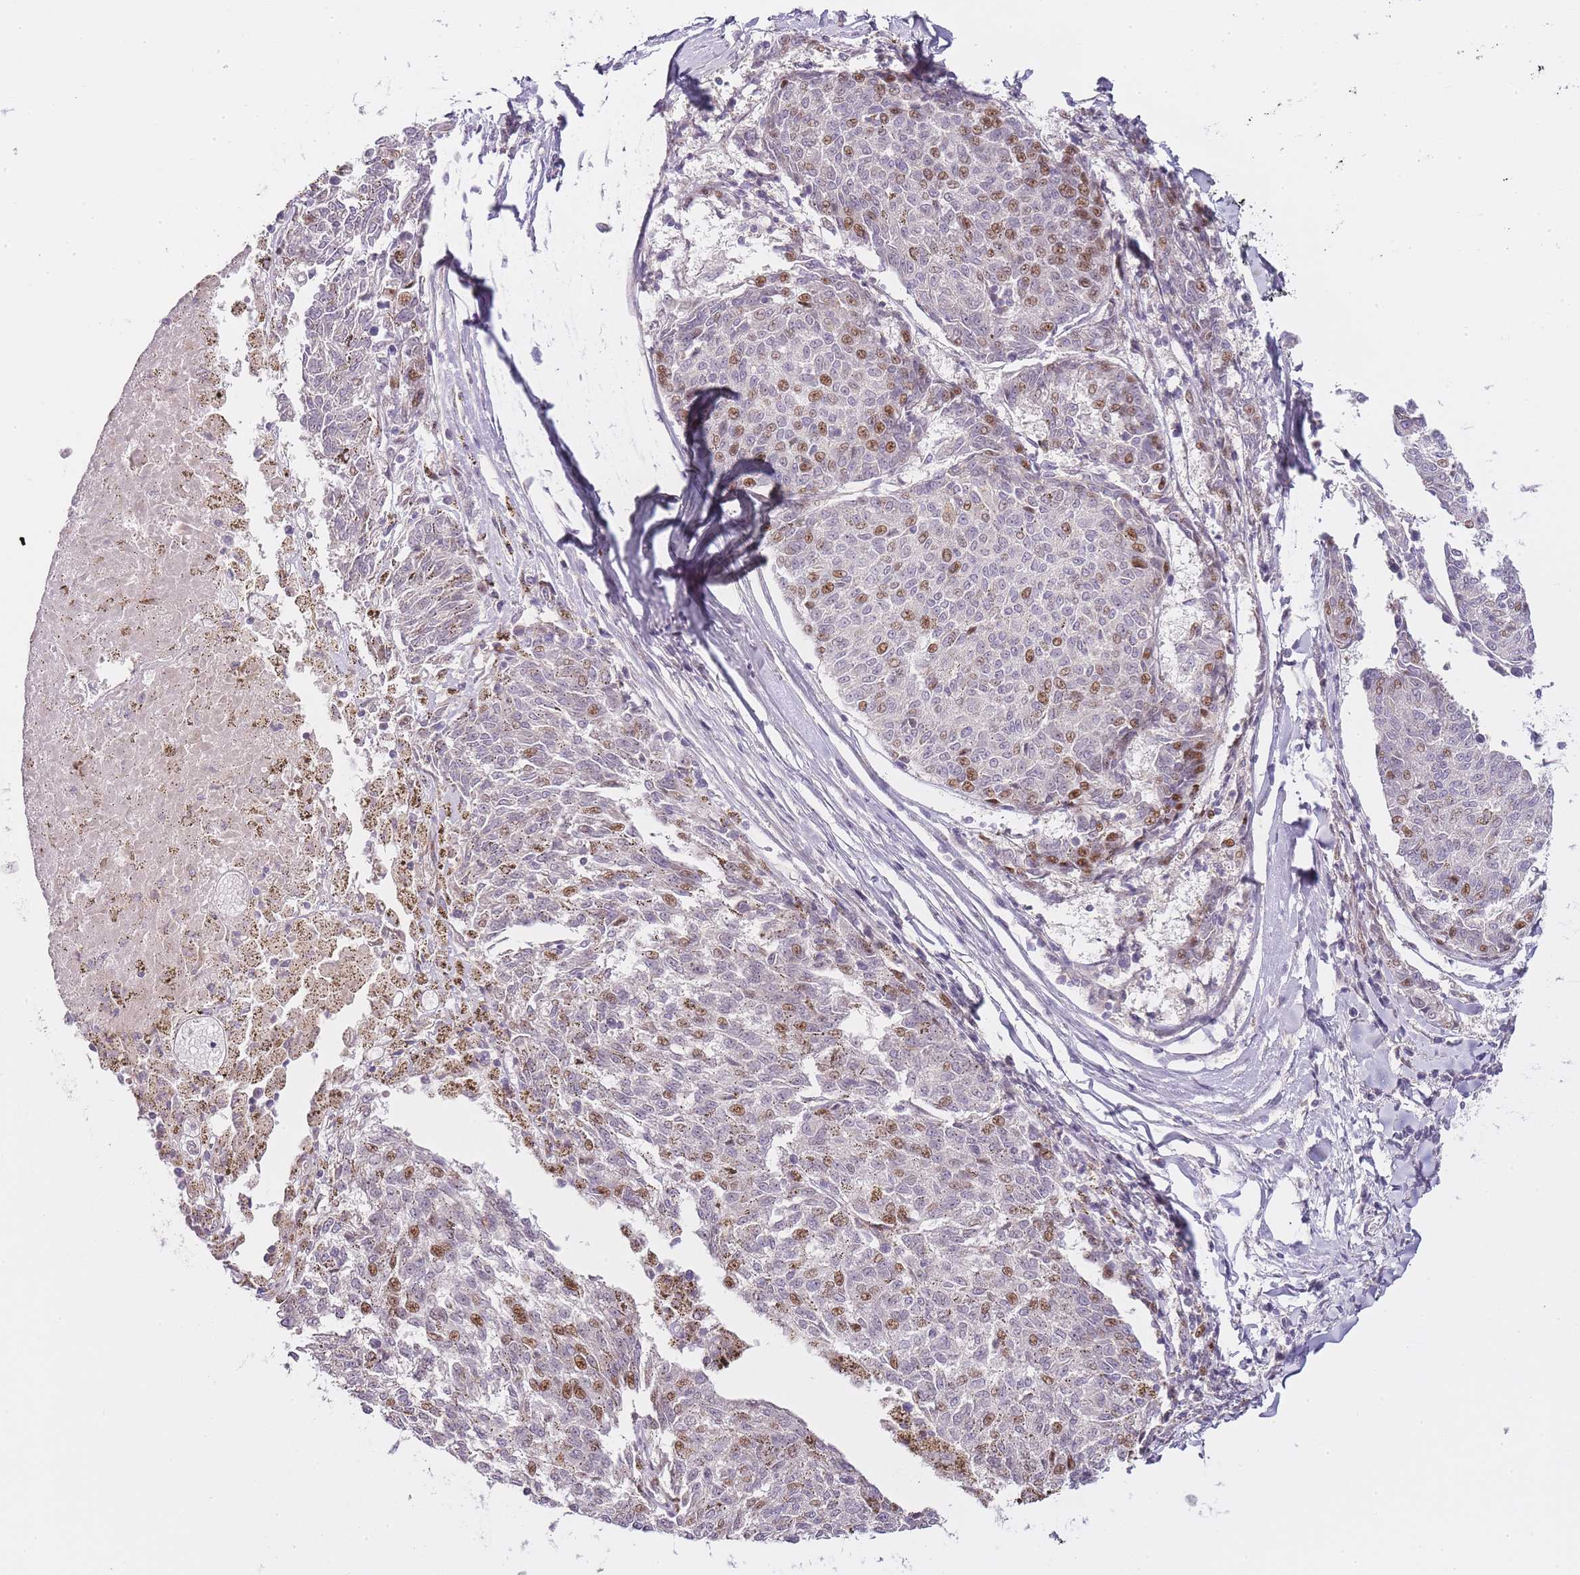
{"staining": {"intensity": "moderate", "quantity": "25%-75%", "location": "nuclear"}, "tissue": "melanoma", "cell_type": "Tumor cells", "image_type": "cancer", "snomed": [{"axis": "morphology", "description": "Malignant melanoma, NOS"}, {"axis": "topography", "description": "Skin"}], "caption": "Brown immunohistochemical staining in malignant melanoma demonstrates moderate nuclear positivity in approximately 25%-75% of tumor cells.", "gene": "OGG1", "patient": {"sex": "female", "age": 72}}